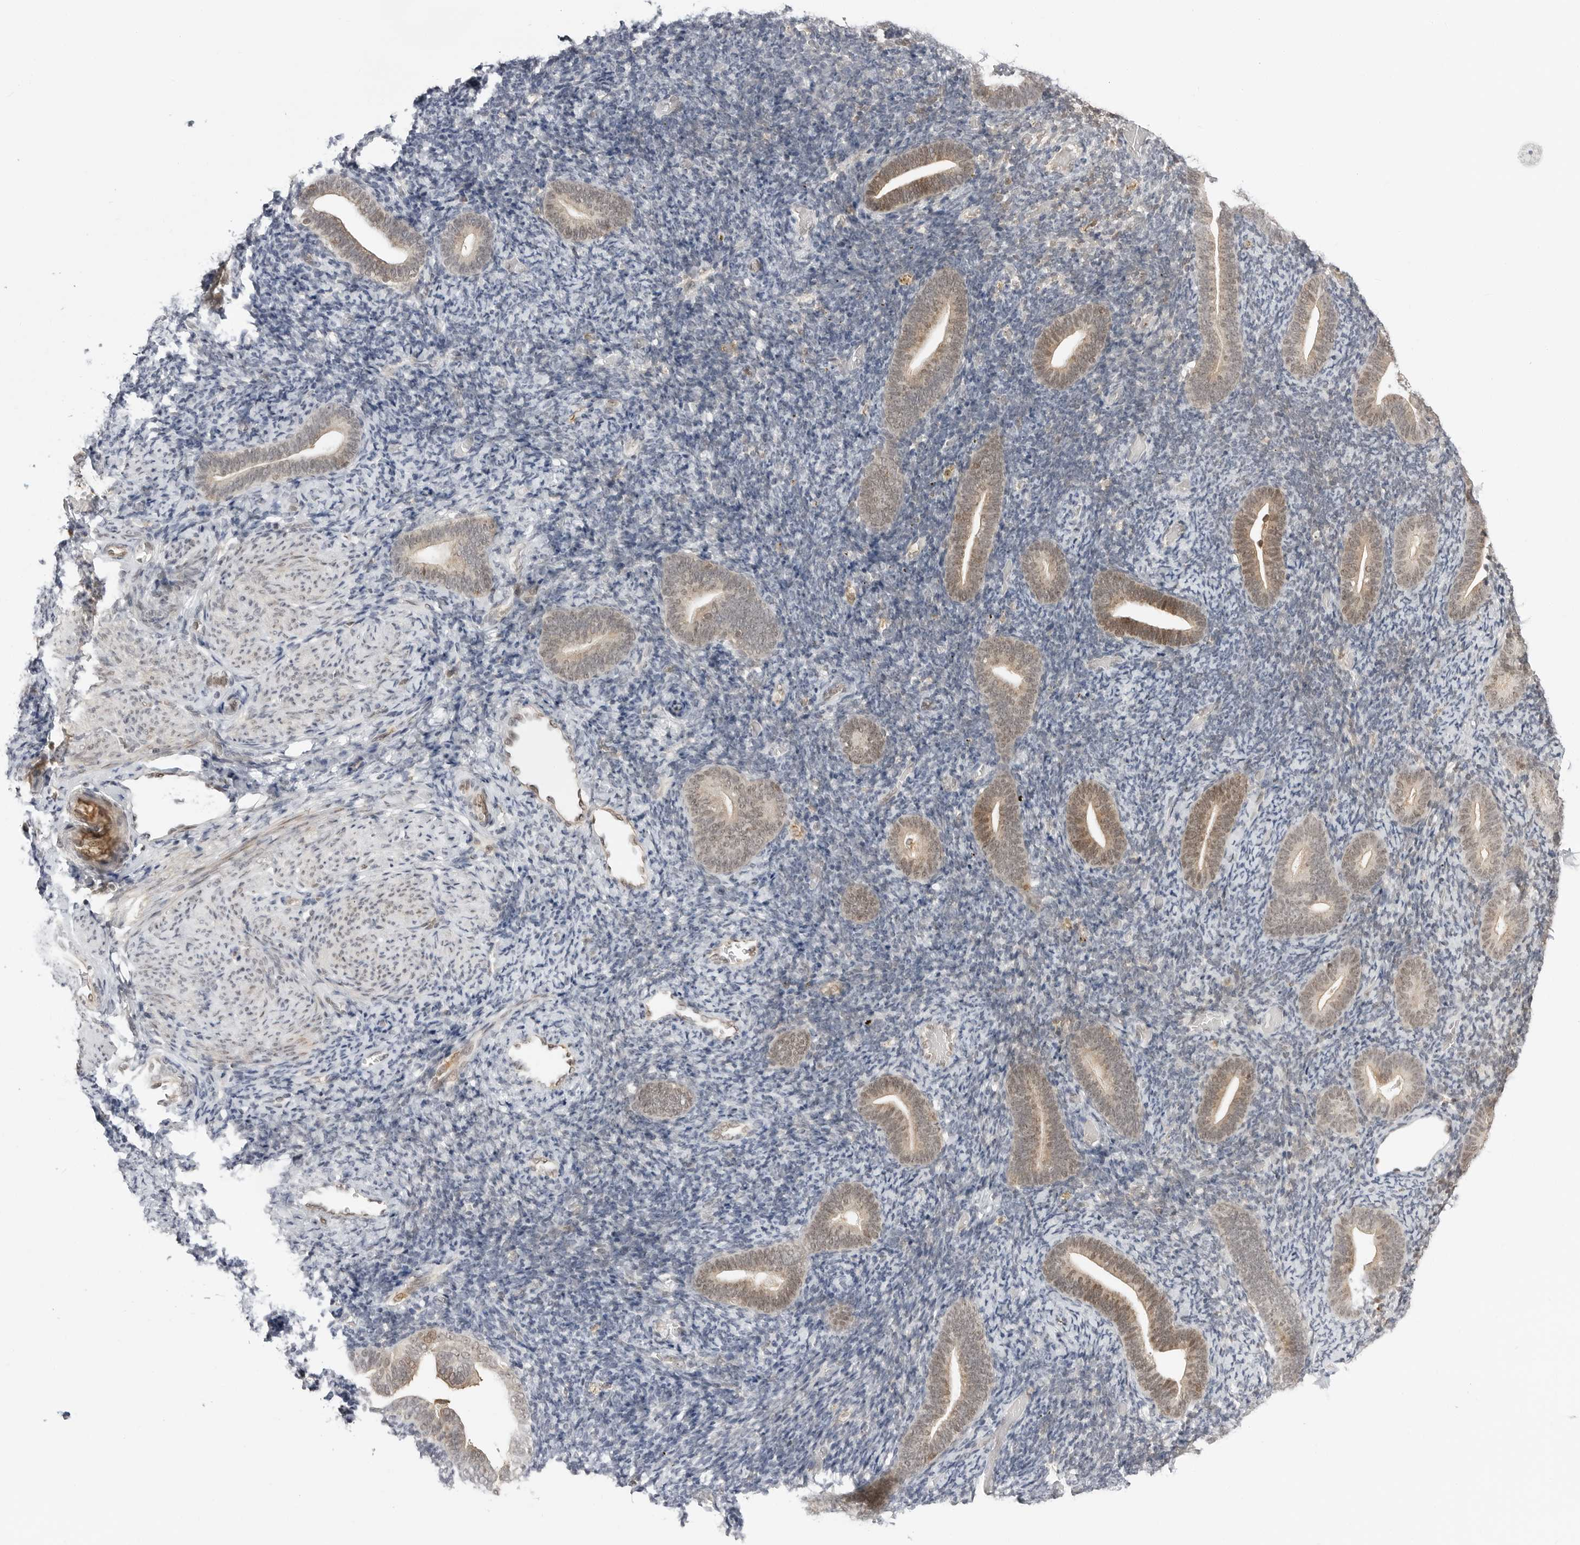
{"staining": {"intensity": "negative", "quantity": "none", "location": "none"}, "tissue": "endometrium", "cell_type": "Cells in endometrial stroma", "image_type": "normal", "snomed": [{"axis": "morphology", "description": "Normal tissue, NOS"}, {"axis": "topography", "description": "Endometrium"}], "caption": "Immunohistochemistry histopathology image of benign endometrium stained for a protein (brown), which reveals no positivity in cells in endometrial stroma. Nuclei are stained in blue.", "gene": "C8orf33", "patient": {"sex": "female", "age": 51}}